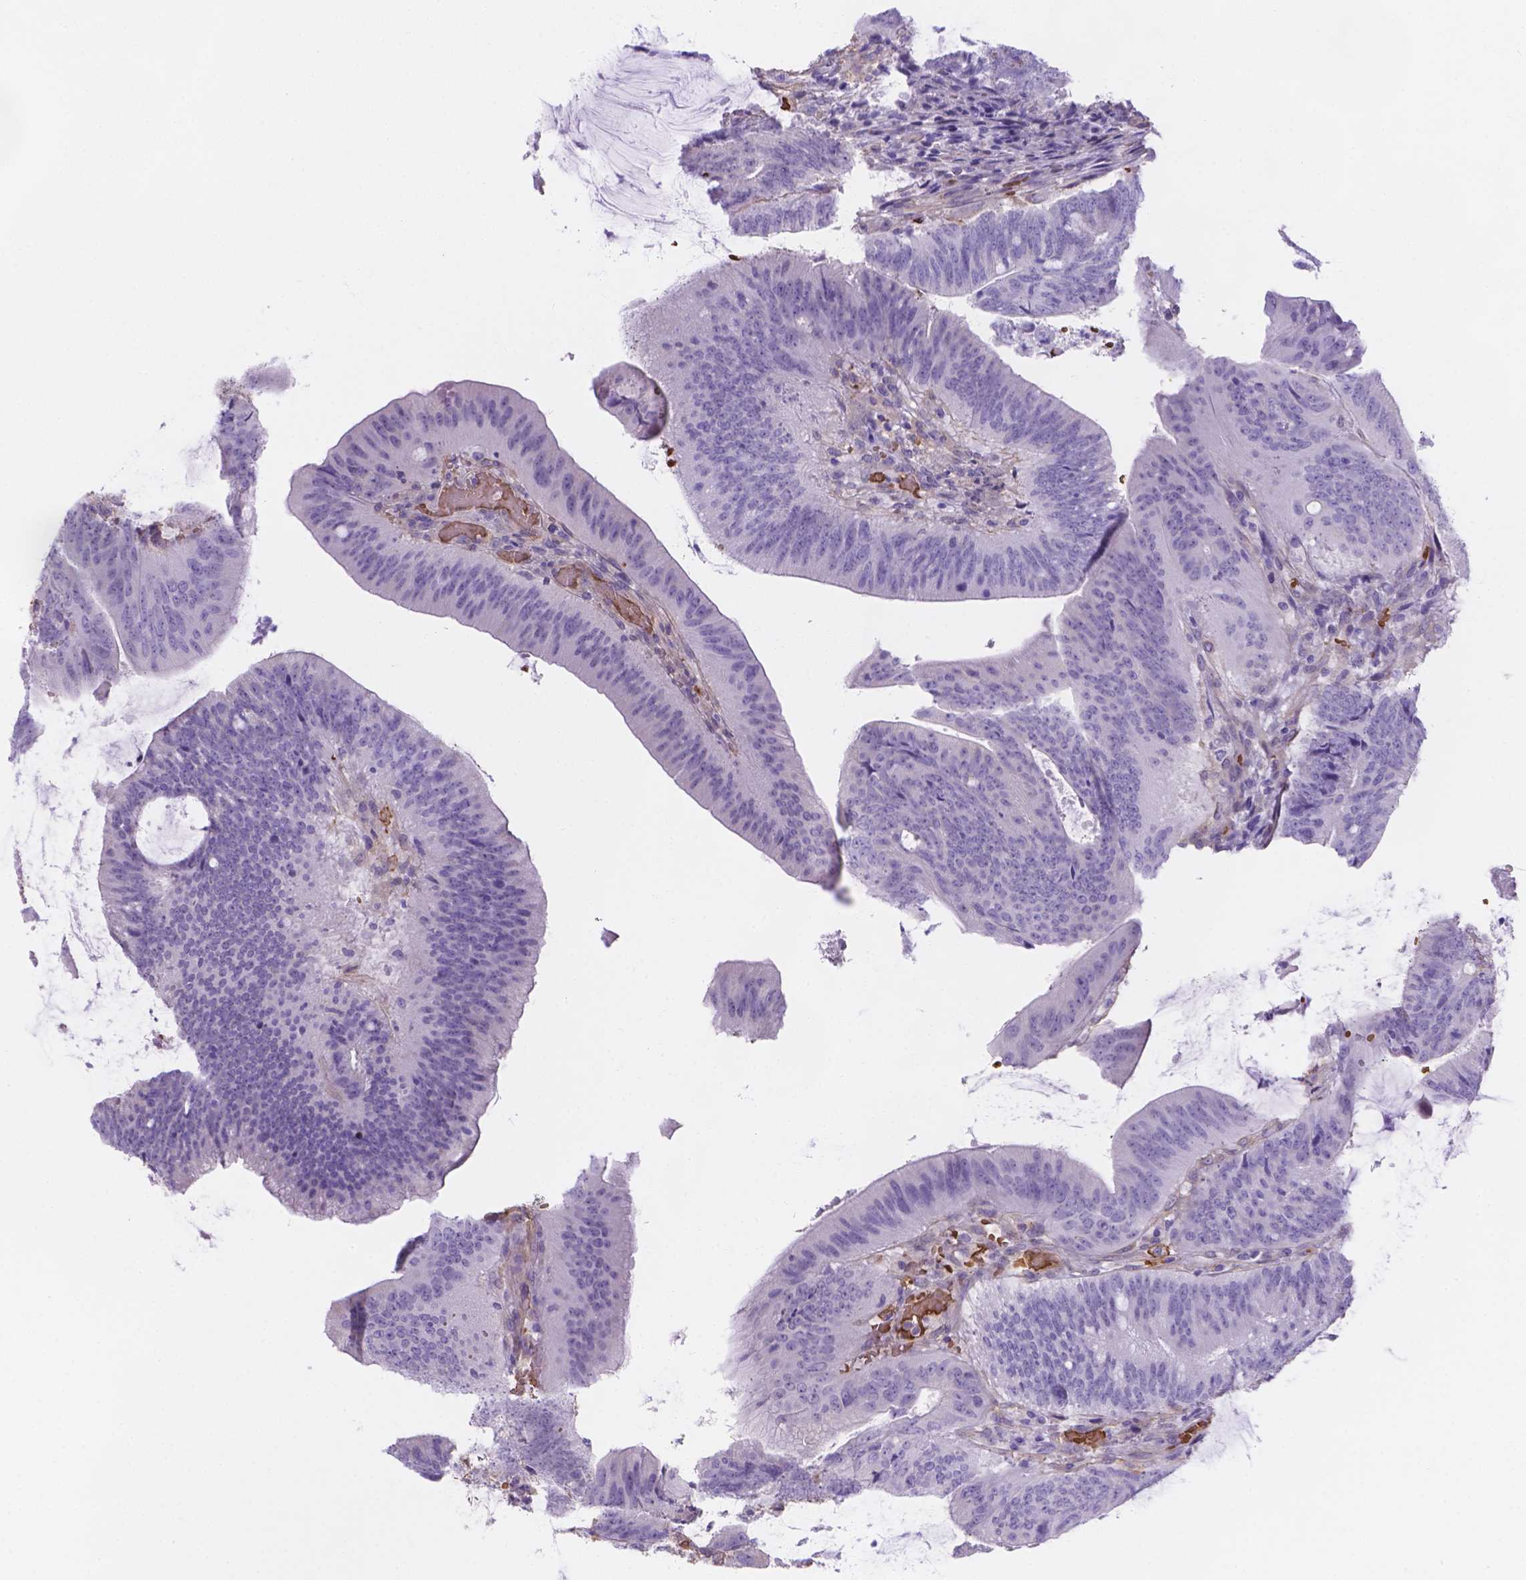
{"staining": {"intensity": "negative", "quantity": "none", "location": "none"}, "tissue": "colorectal cancer", "cell_type": "Tumor cells", "image_type": "cancer", "snomed": [{"axis": "morphology", "description": "Adenocarcinoma, NOS"}, {"axis": "topography", "description": "Colon"}], "caption": "Immunohistochemistry (IHC) micrograph of neoplastic tissue: colorectal cancer stained with DAB (3,3'-diaminobenzidine) demonstrates no significant protein positivity in tumor cells.", "gene": "SLC40A1", "patient": {"sex": "female", "age": 43}}